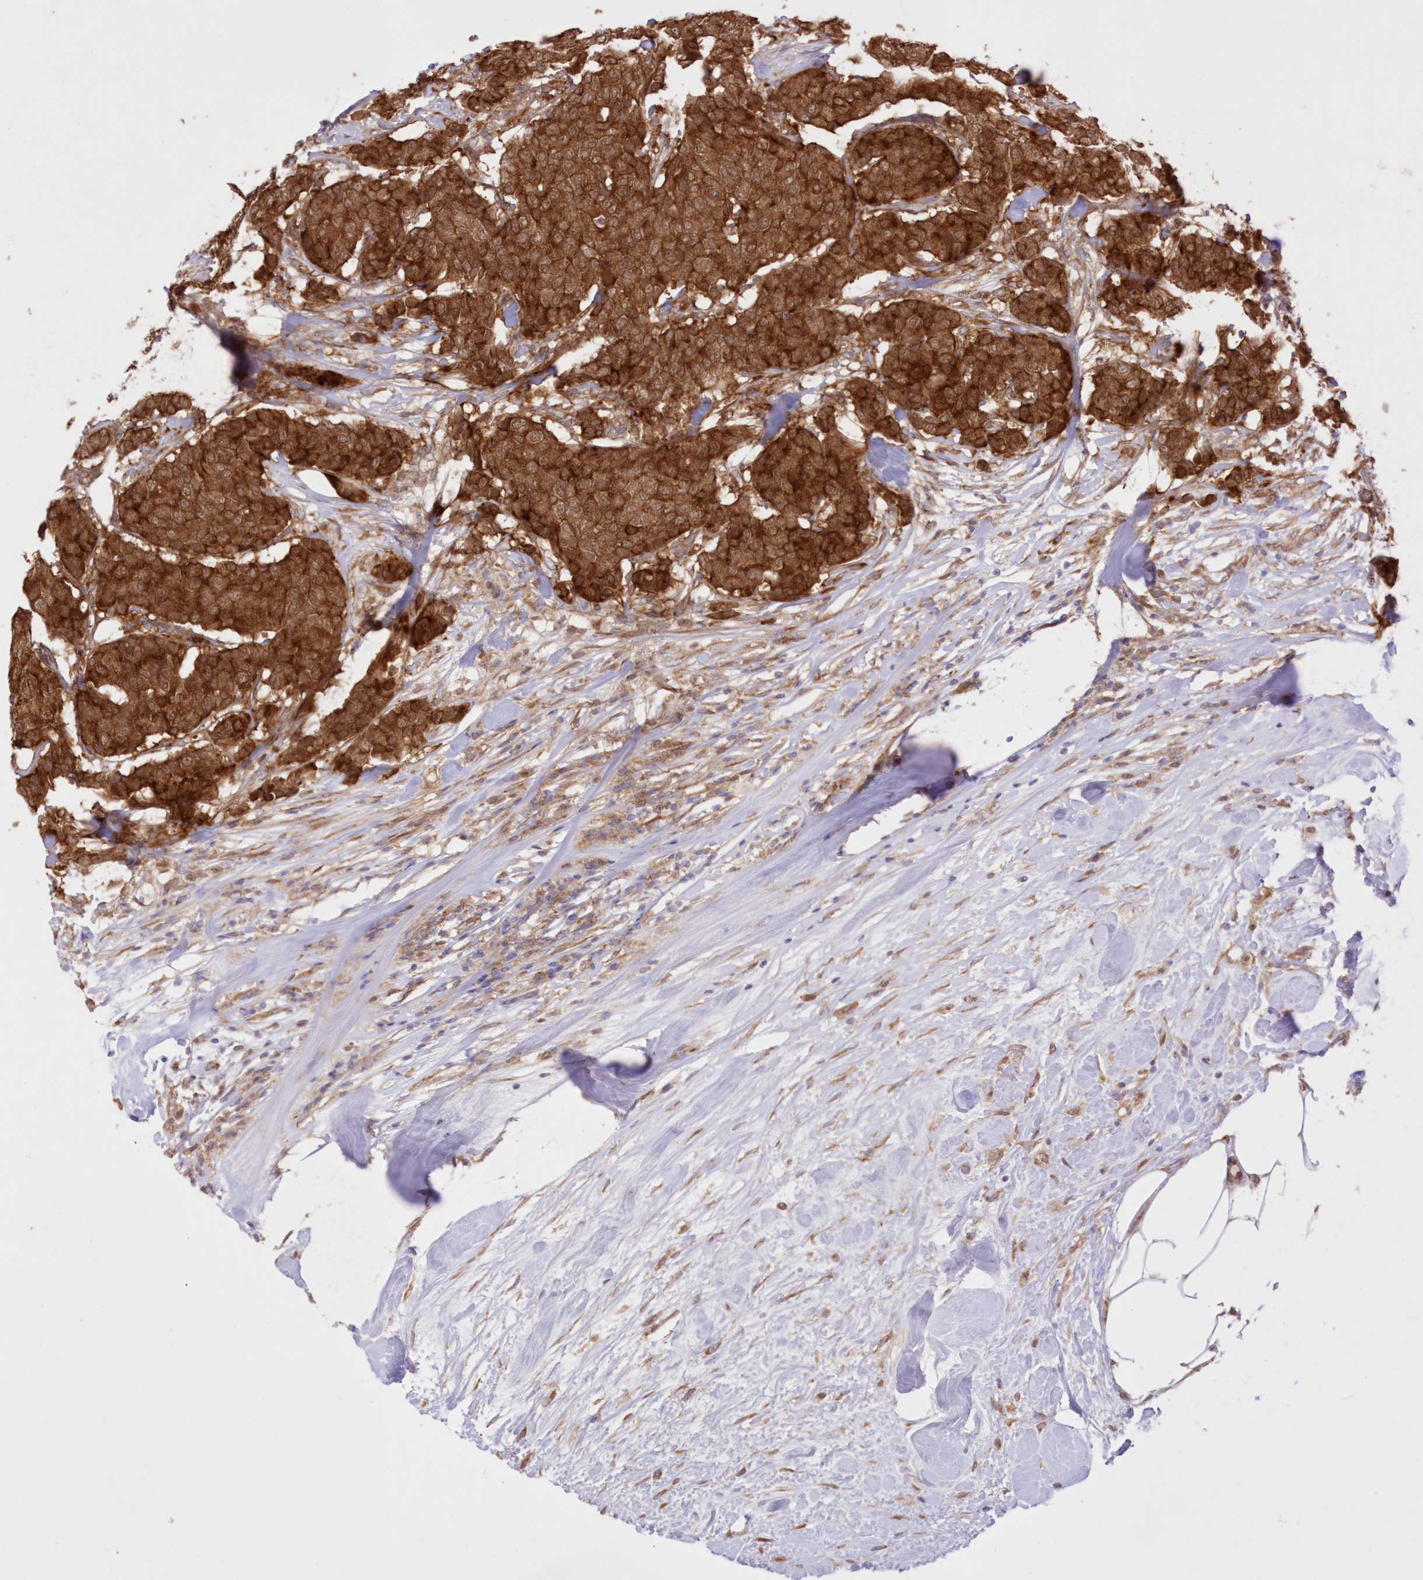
{"staining": {"intensity": "strong", "quantity": ">75%", "location": "cytoplasmic/membranous"}, "tissue": "breast cancer", "cell_type": "Tumor cells", "image_type": "cancer", "snomed": [{"axis": "morphology", "description": "Duct carcinoma"}, {"axis": "topography", "description": "Breast"}], "caption": "This image reveals immunohistochemistry staining of breast cancer, with high strong cytoplasmic/membranous positivity in about >75% of tumor cells.", "gene": "RNPEP", "patient": {"sex": "female", "age": 75}}